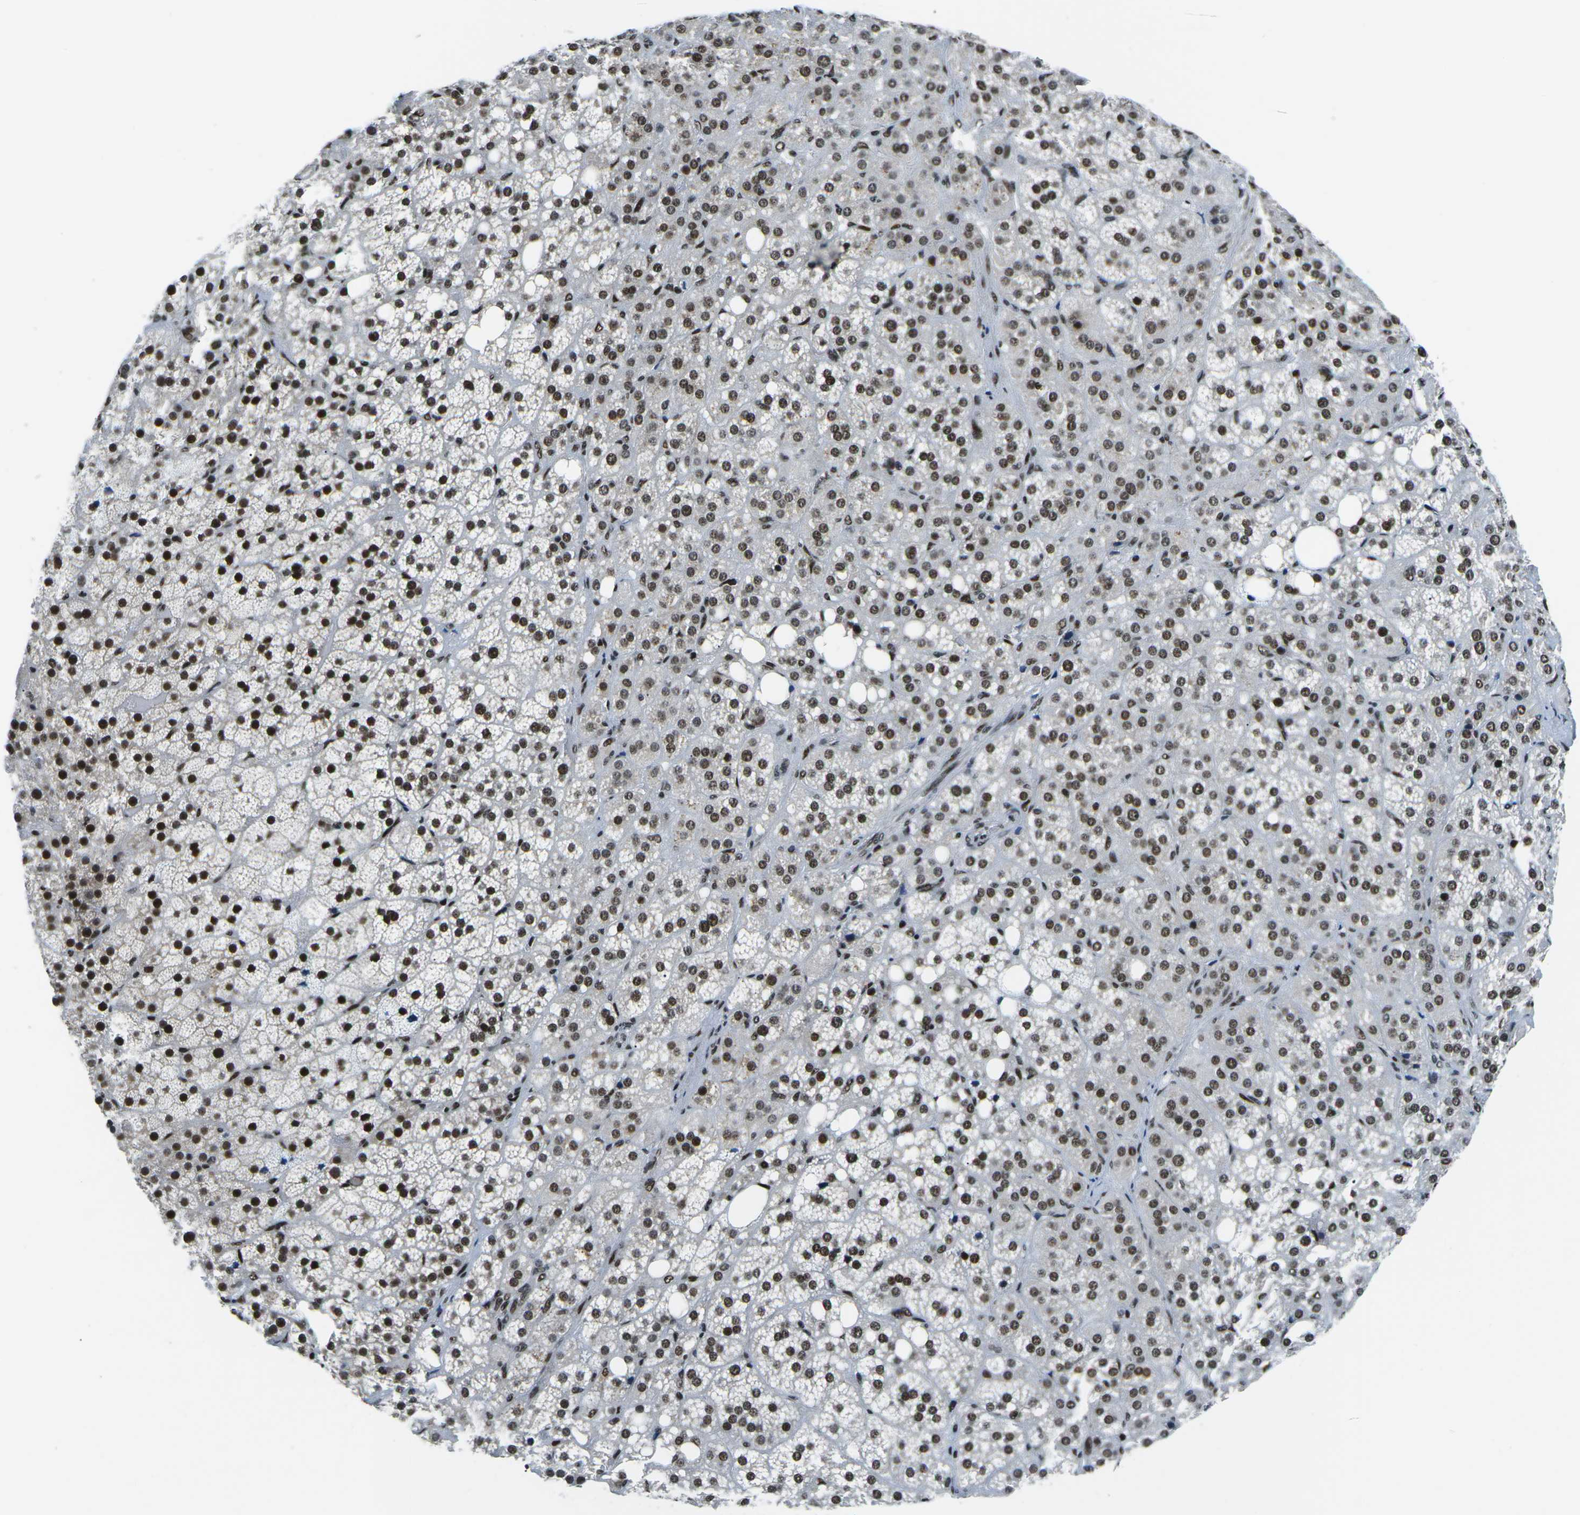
{"staining": {"intensity": "strong", "quantity": ">75%", "location": "nuclear"}, "tissue": "adrenal gland", "cell_type": "Glandular cells", "image_type": "normal", "snomed": [{"axis": "morphology", "description": "Normal tissue, NOS"}, {"axis": "topography", "description": "Adrenal gland"}], "caption": "About >75% of glandular cells in normal human adrenal gland show strong nuclear protein expression as visualized by brown immunohistochemical staining.", "gene": "RBL2", "patient": {"sex": "female", "age": 59}}